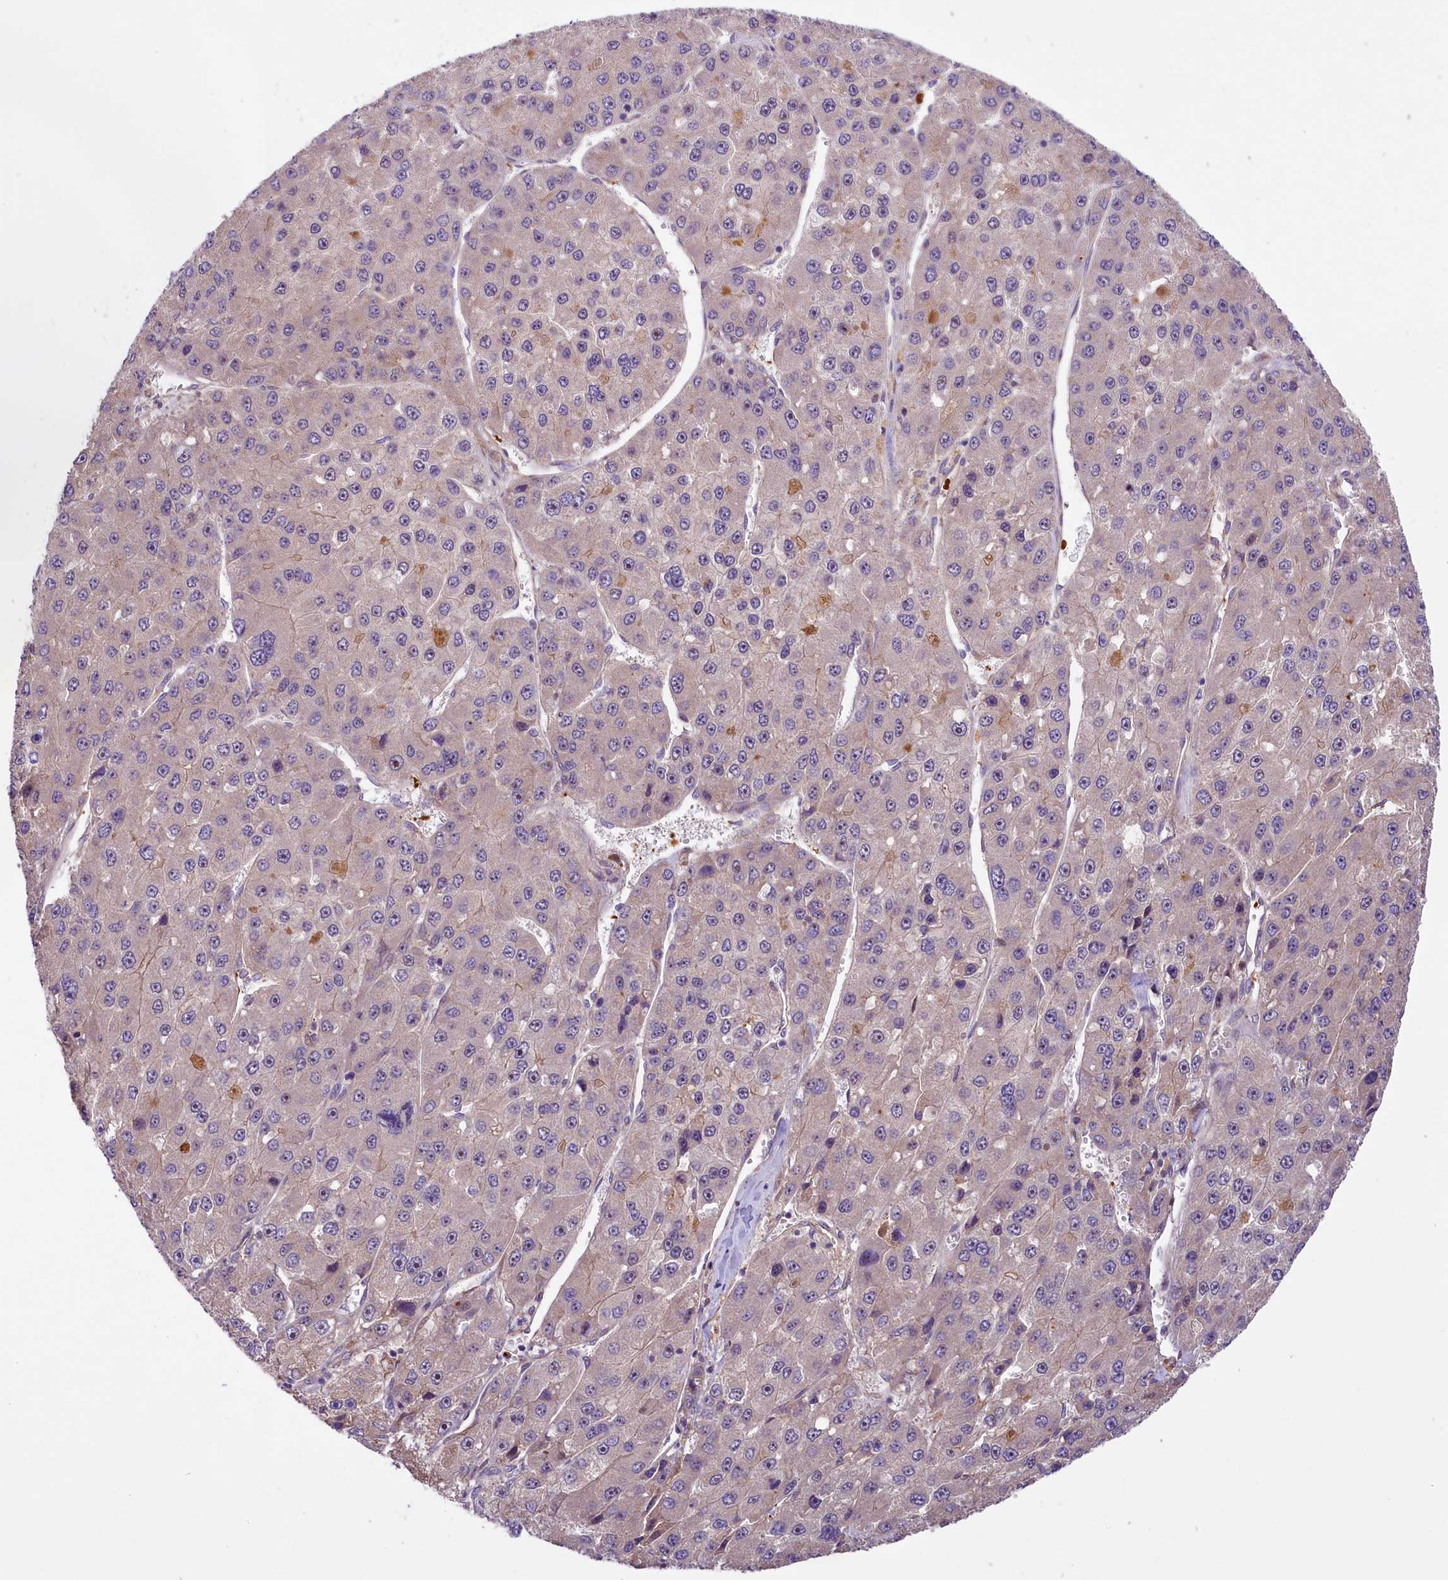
{"staining": {"intensity": "negative", "quantity": "none", "location": "none"}, "tissue": "liver cancer", "cell_type": "Tumor cells", "image_type": "cancer", "snomed": [{"axis": "morphology", "description": "Carcinoma, Hepatocellular, NOS"}, {"axis": "topography", "description": "Liver"}], "caption": "High magnification brightfield microscopy of liver cancer stained with DAB (brown) and counterstained with hematoxylin (blue): tumor cells show no significant staining.", "gene": "UBXN6", "patient": {"sex": "female", "age": 73}}